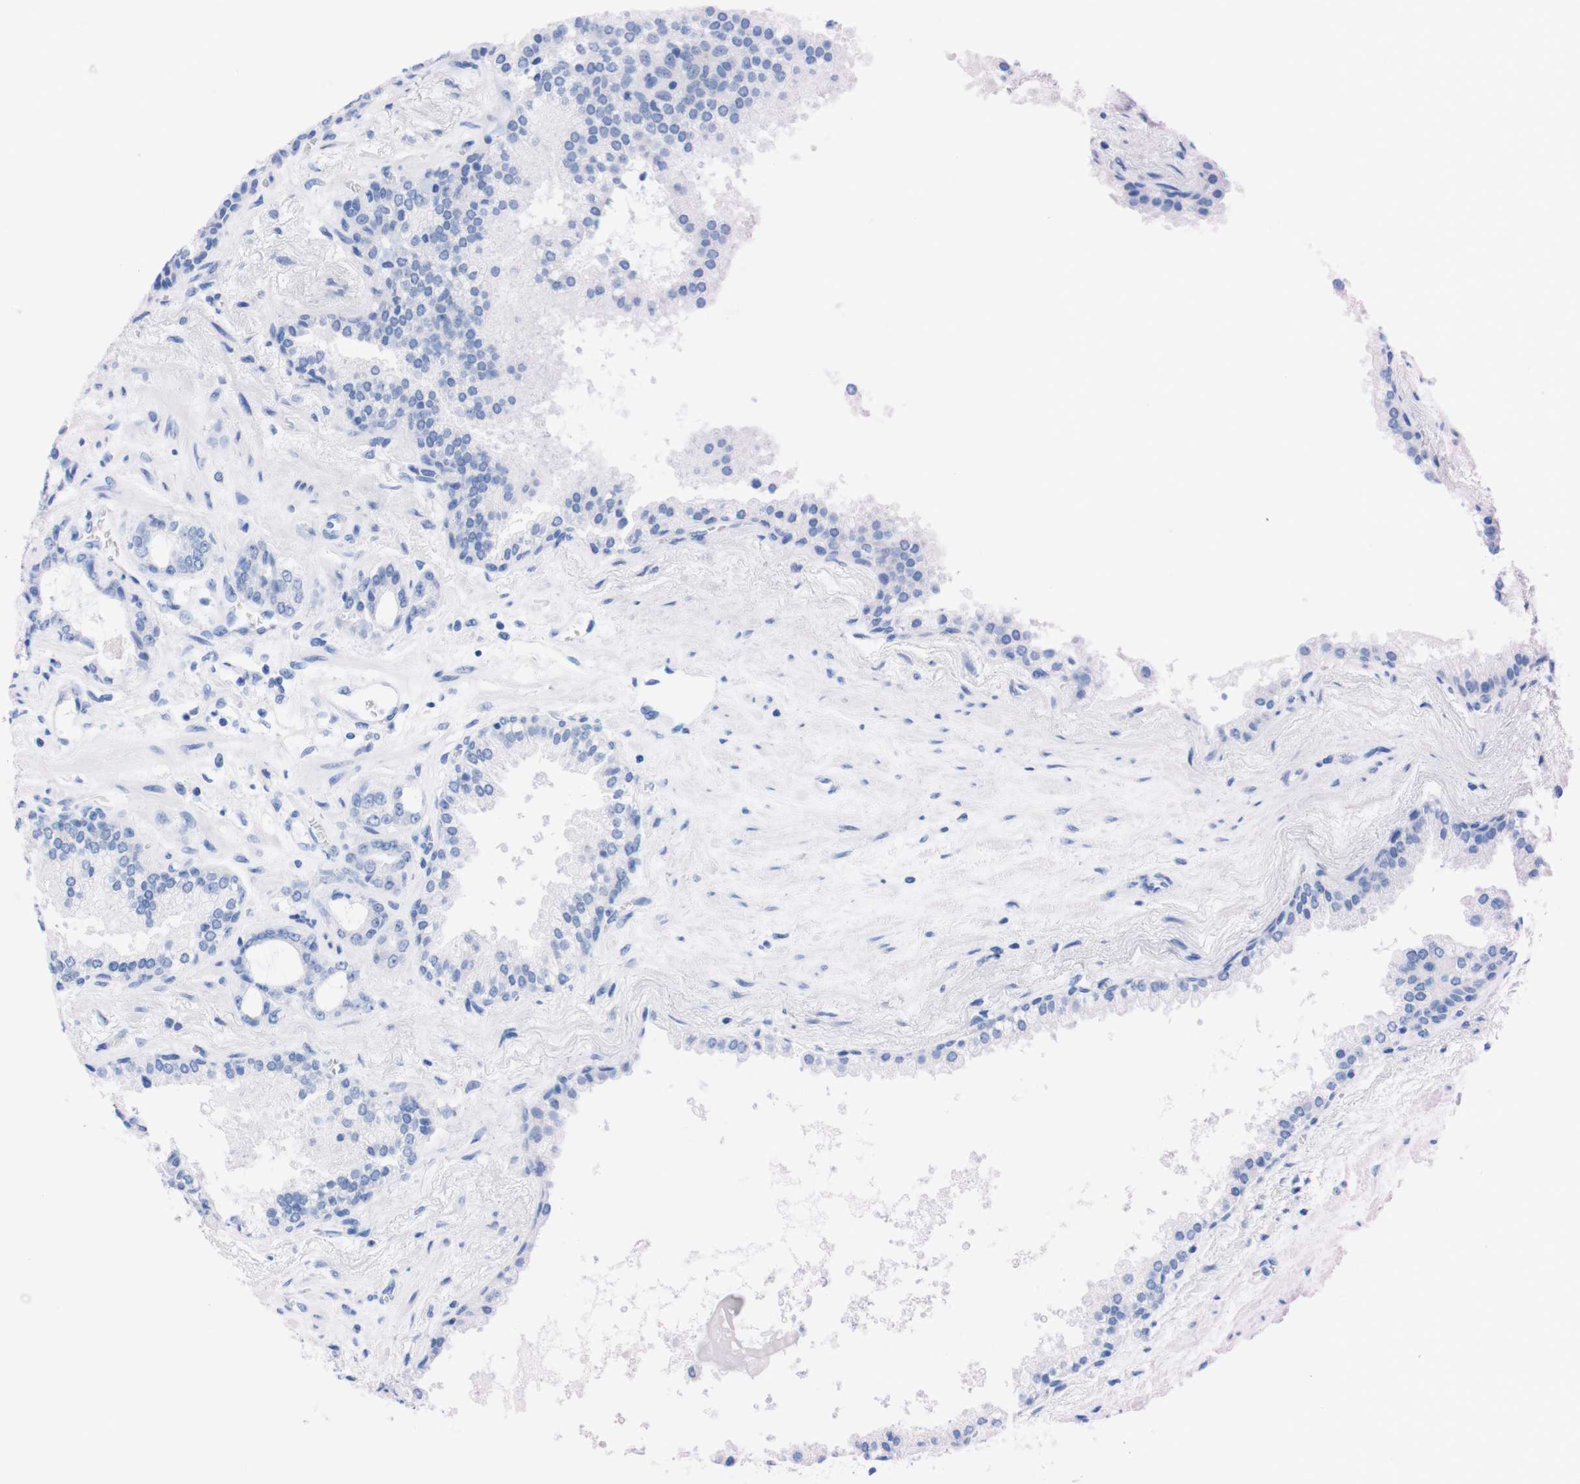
{"staining": {"intensity": "negative", "quantity": "none", "location": "none"}, "tissue": "prostate cancer", "cell_type": "Tumor cells", "image_type": "cancer", "snomed": [{"axis": "morphology", "description": "Adenocarcinoma, Low grade"}, {"axis": "topography", "description": "Prostate"}], "caption": "This is an IHC photomicrograph of prostate cancer. There is no staining in tumor cells.", "gene": "P2RY12", "patient": {"sex": "male", "age": 60}}